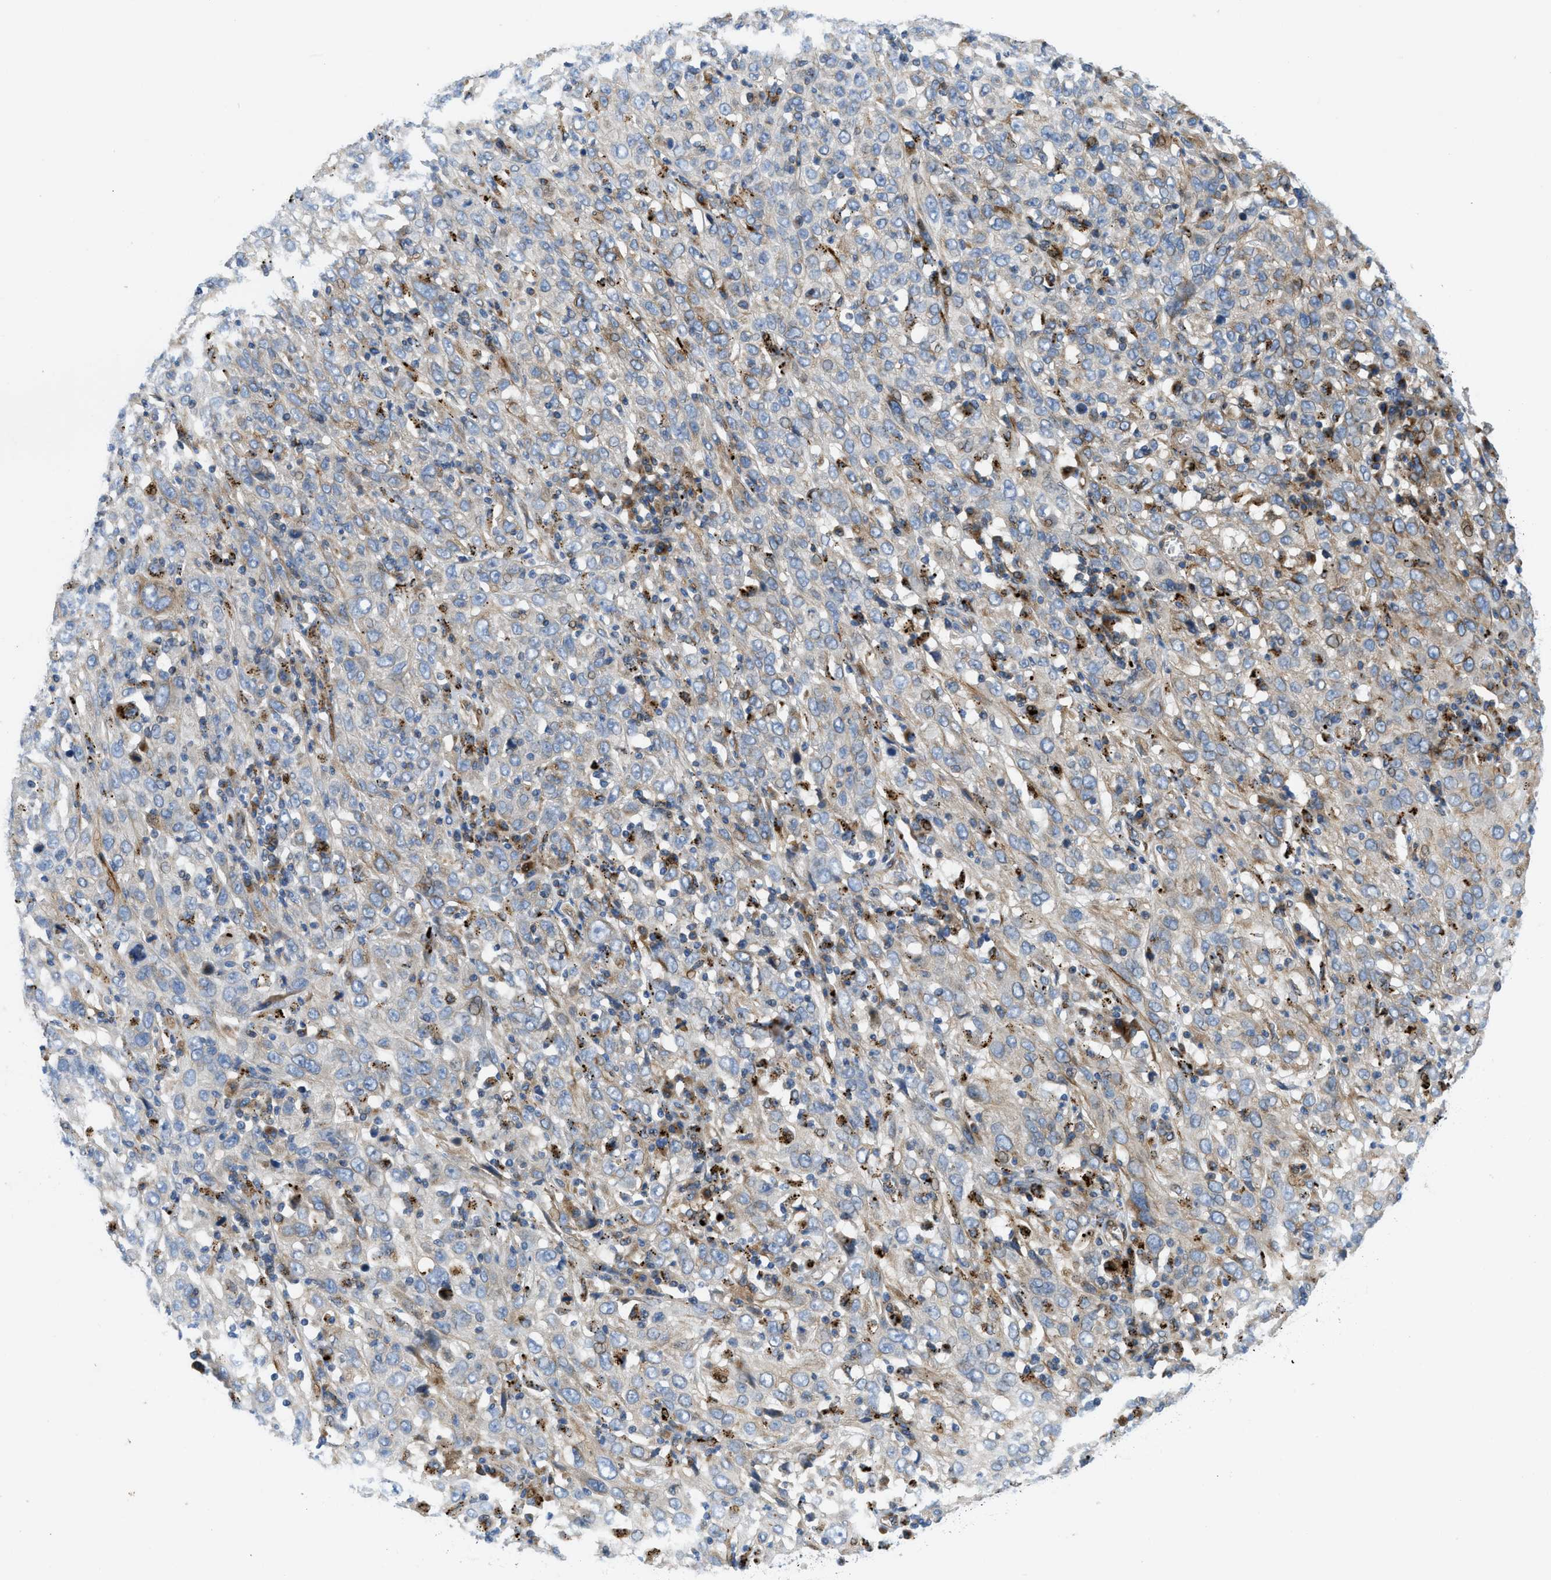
{"staining": {"intensity": "moderate", "quantity": "25%-75%", "location": "cytoplasmic/membranous"}, "tissue": "cervical cancer", "cell_type": "Tumor cells", "image_type": "cancer", "snomed": [{"axis": "morphology", "description": "Squamous cell carcinoma, NOS"}, {"axis": "topography", "description": "Cervix"}], "caption": "High-power microscopy captured an immunohistochemistry photomicrograph of cervical squamous cell carcinoma, revealing moderate cytoplasmic/membranous expression in approximately 25%-75% of tumor cells. The staining was performed using DAB, with brown indicating positive protein expression. Nuclei are stained blue with hematoxylin.", "gene": "TMEM248", "patient": {"sex": "female", "age": 46}}